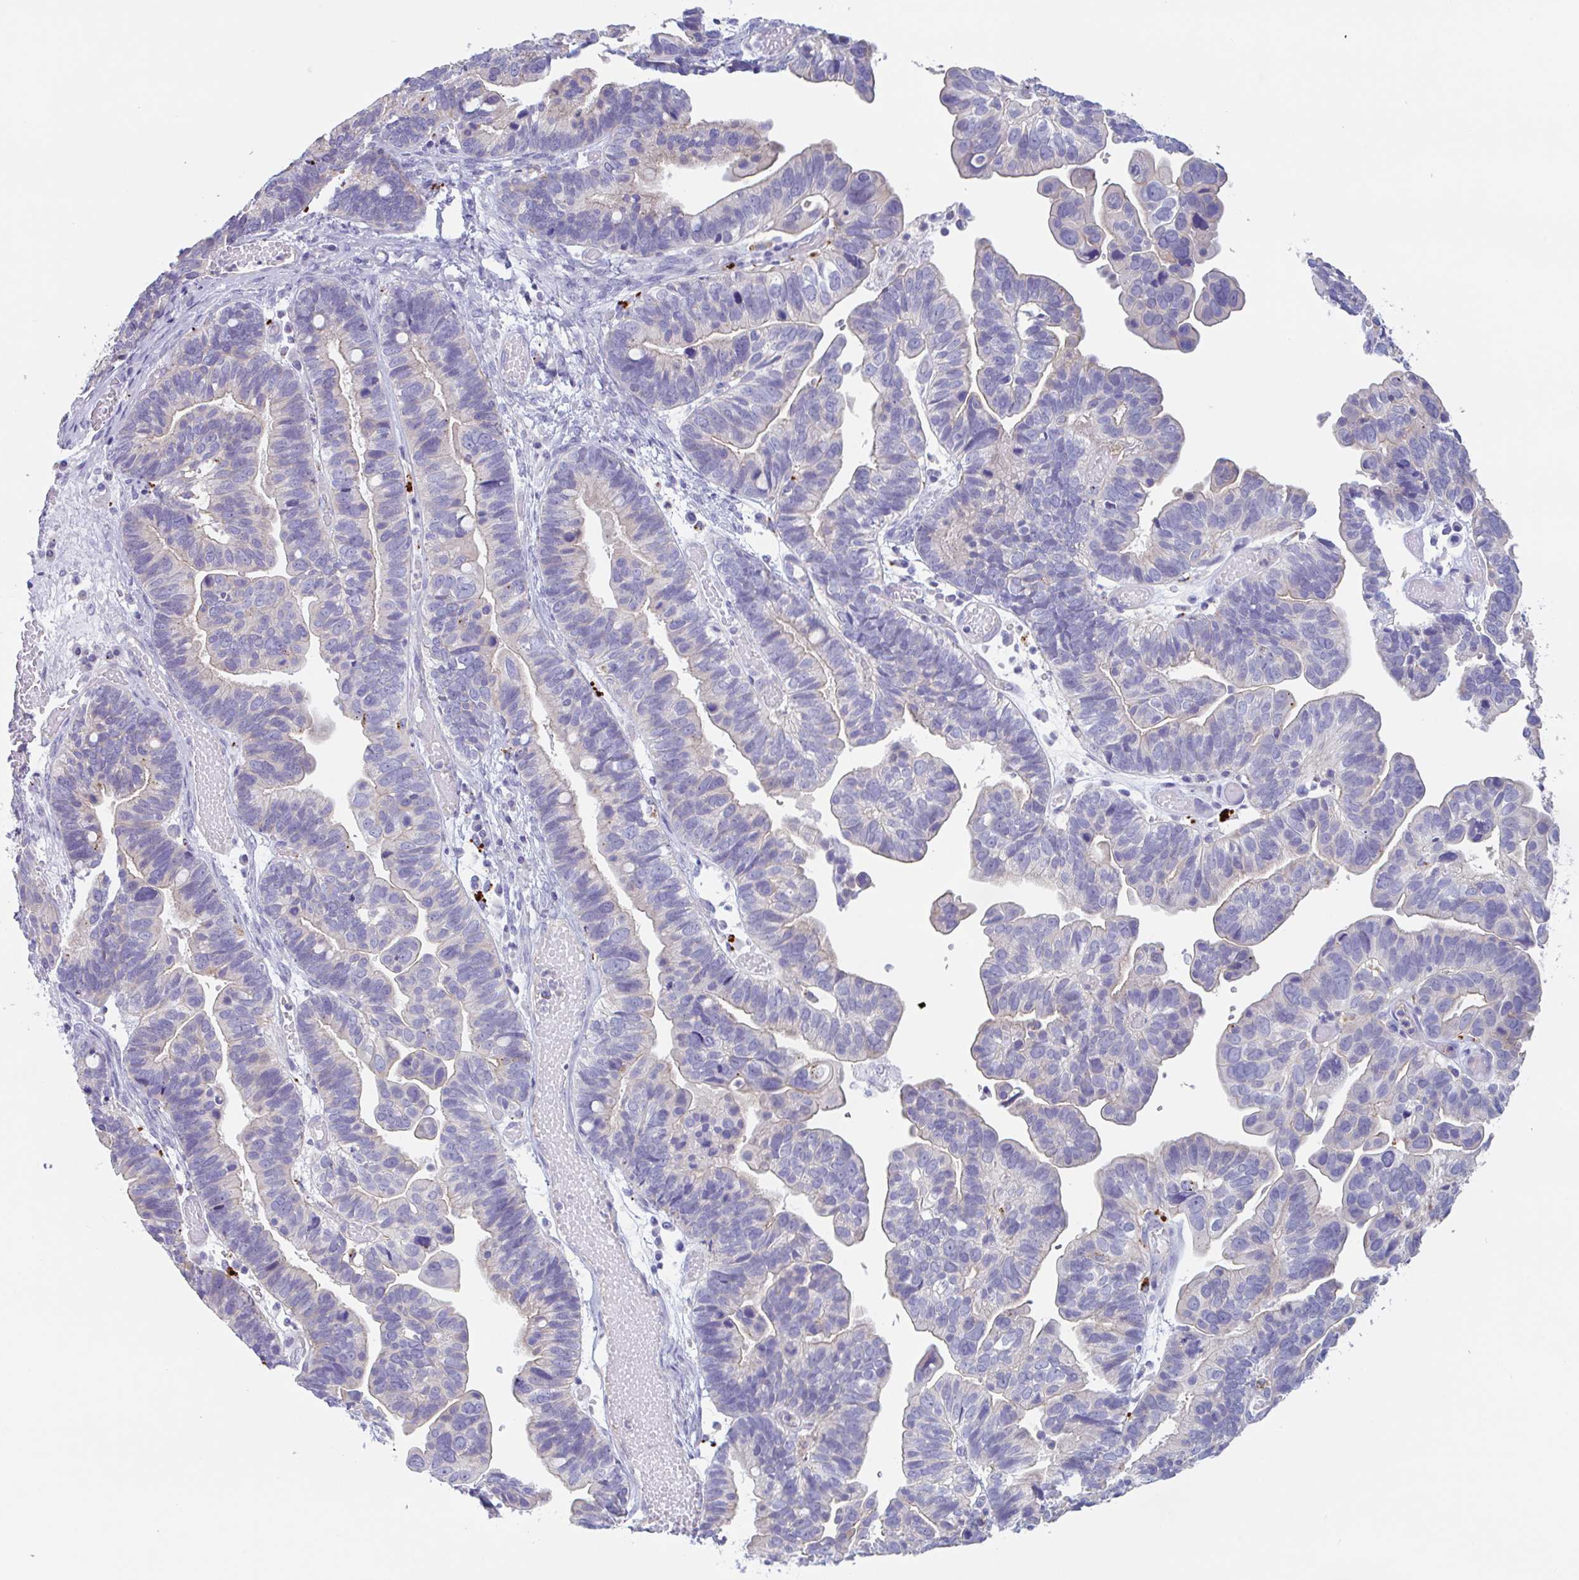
{"staining": {"intensity": "weak", "quantity": "<25%", "location": "cytoplasmic/membranous"}, "tissue": "ovarian cancer", "cell_type": "Tumor cells", "image_type": "cancer", "snomed": [{"axis": "morphology", "description": "Cystadenocarcinoma, serous, NOS"}, {"axis": "topography", "description": "Ovary"}], "caption": "This is a photomicrograph of immunohistochemistry (IHC) staining of serous cystadenocarcinoma (ovarian), which shows no expression in tumor cells. The staining was performed using DAB to visualize the protein expression in brown, while the nuclei were stained in blue with hematoxylin (Magnification: 20x).", "gene": "LENG9", "patient": {"sex": "female", "age": 56}}